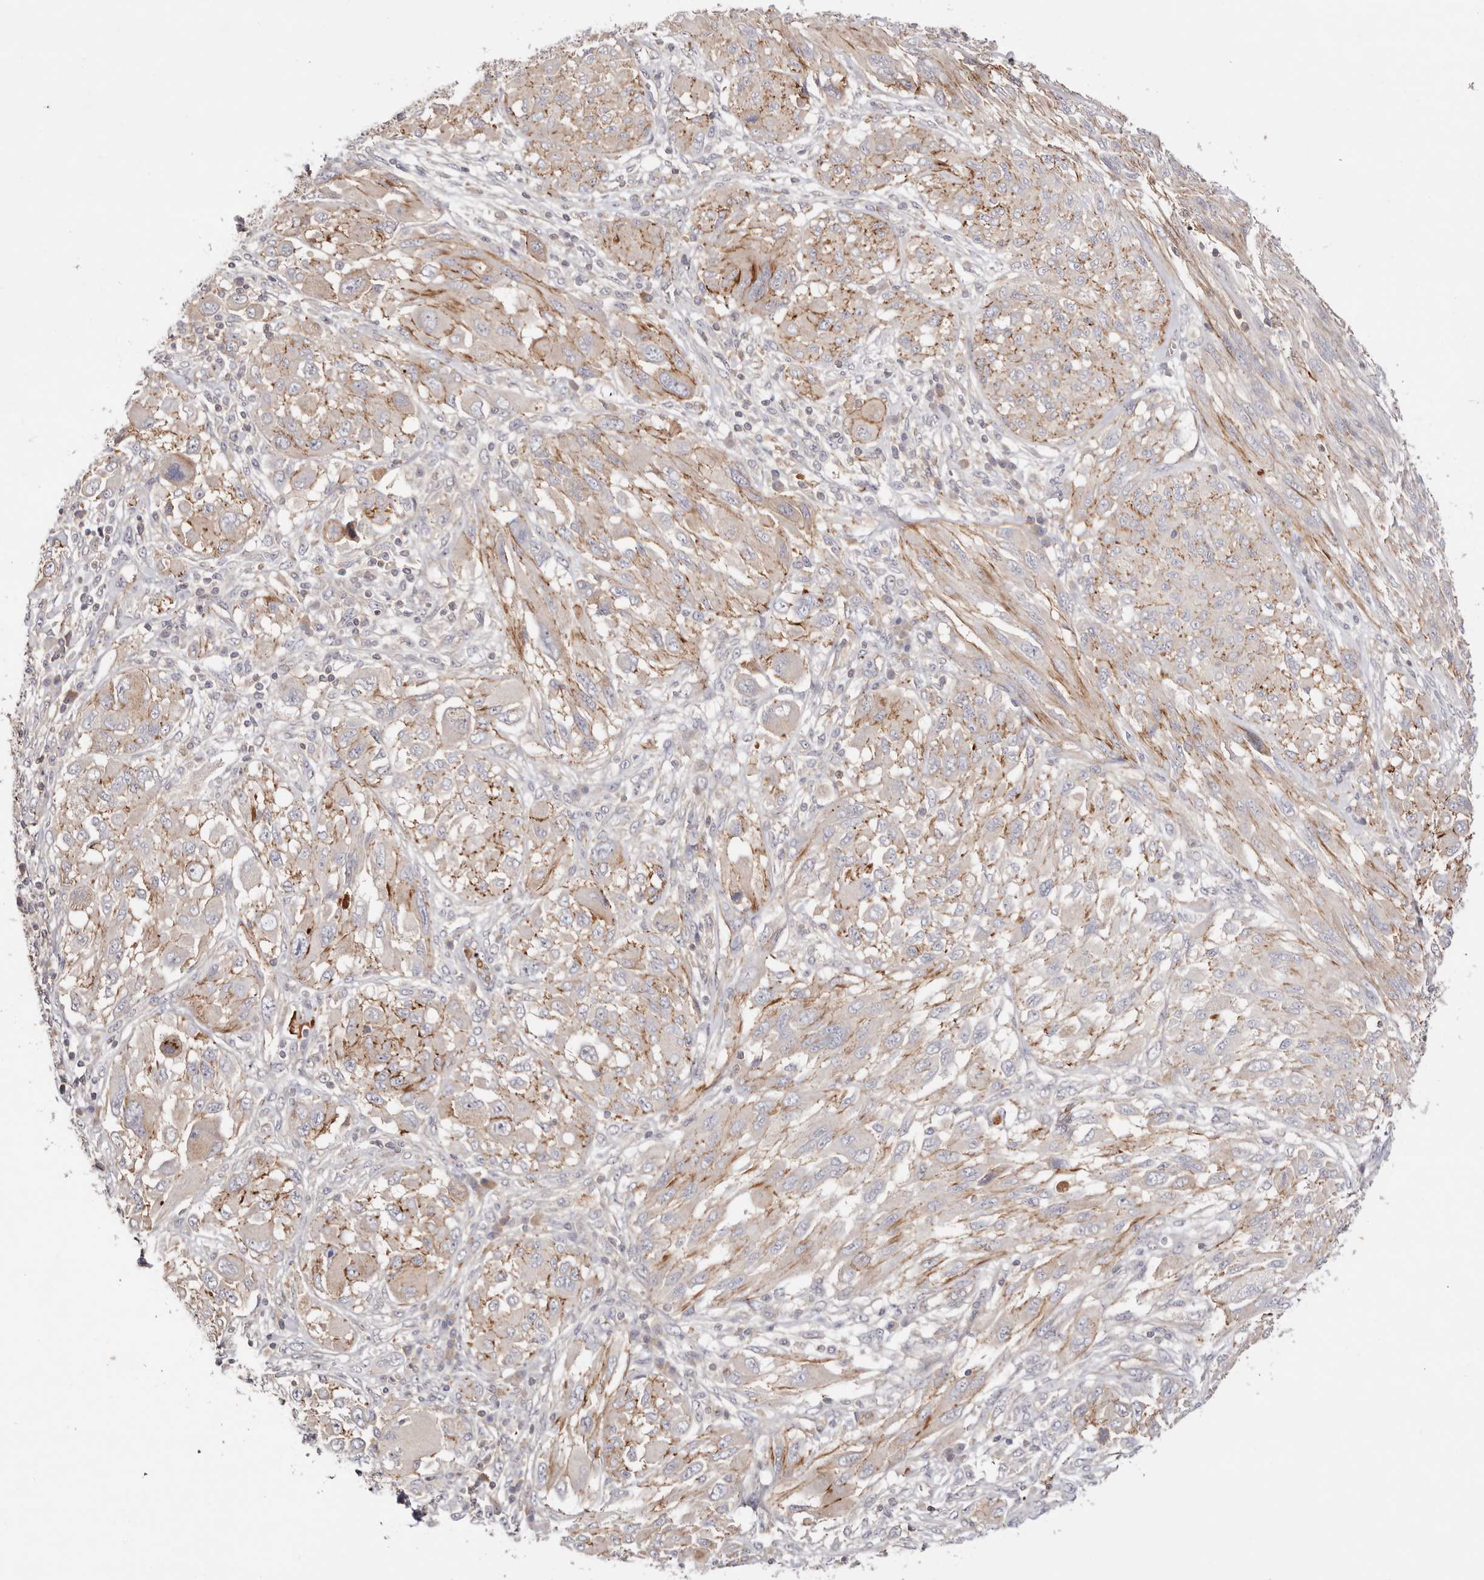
{"staining": {"intensity": "moderate", "quantity": "25%-75%", "location": "cytoplasmic/membranous"}, "tissue": "melanoma", "cell_type": "Tumor cells", "image_type": "cancer", "snomed": [{"axis": "morphology", "description": "Malignant melanoma, NOS"}, {"axis": "topography", "description": "Skin"}], "caption": "Immunohistochemistry (IHC) image of neoplastic tissue: human melanoma stained using immunohistochemistry shows medium levels of moderate protein expression localized specifically in the cytoplasmic/membranous of tumor cells, appearing as a cytoplasmic/membranous brown color.", "gene": "SLC35B2", "patient": {"sex": "female", "age": 91}}